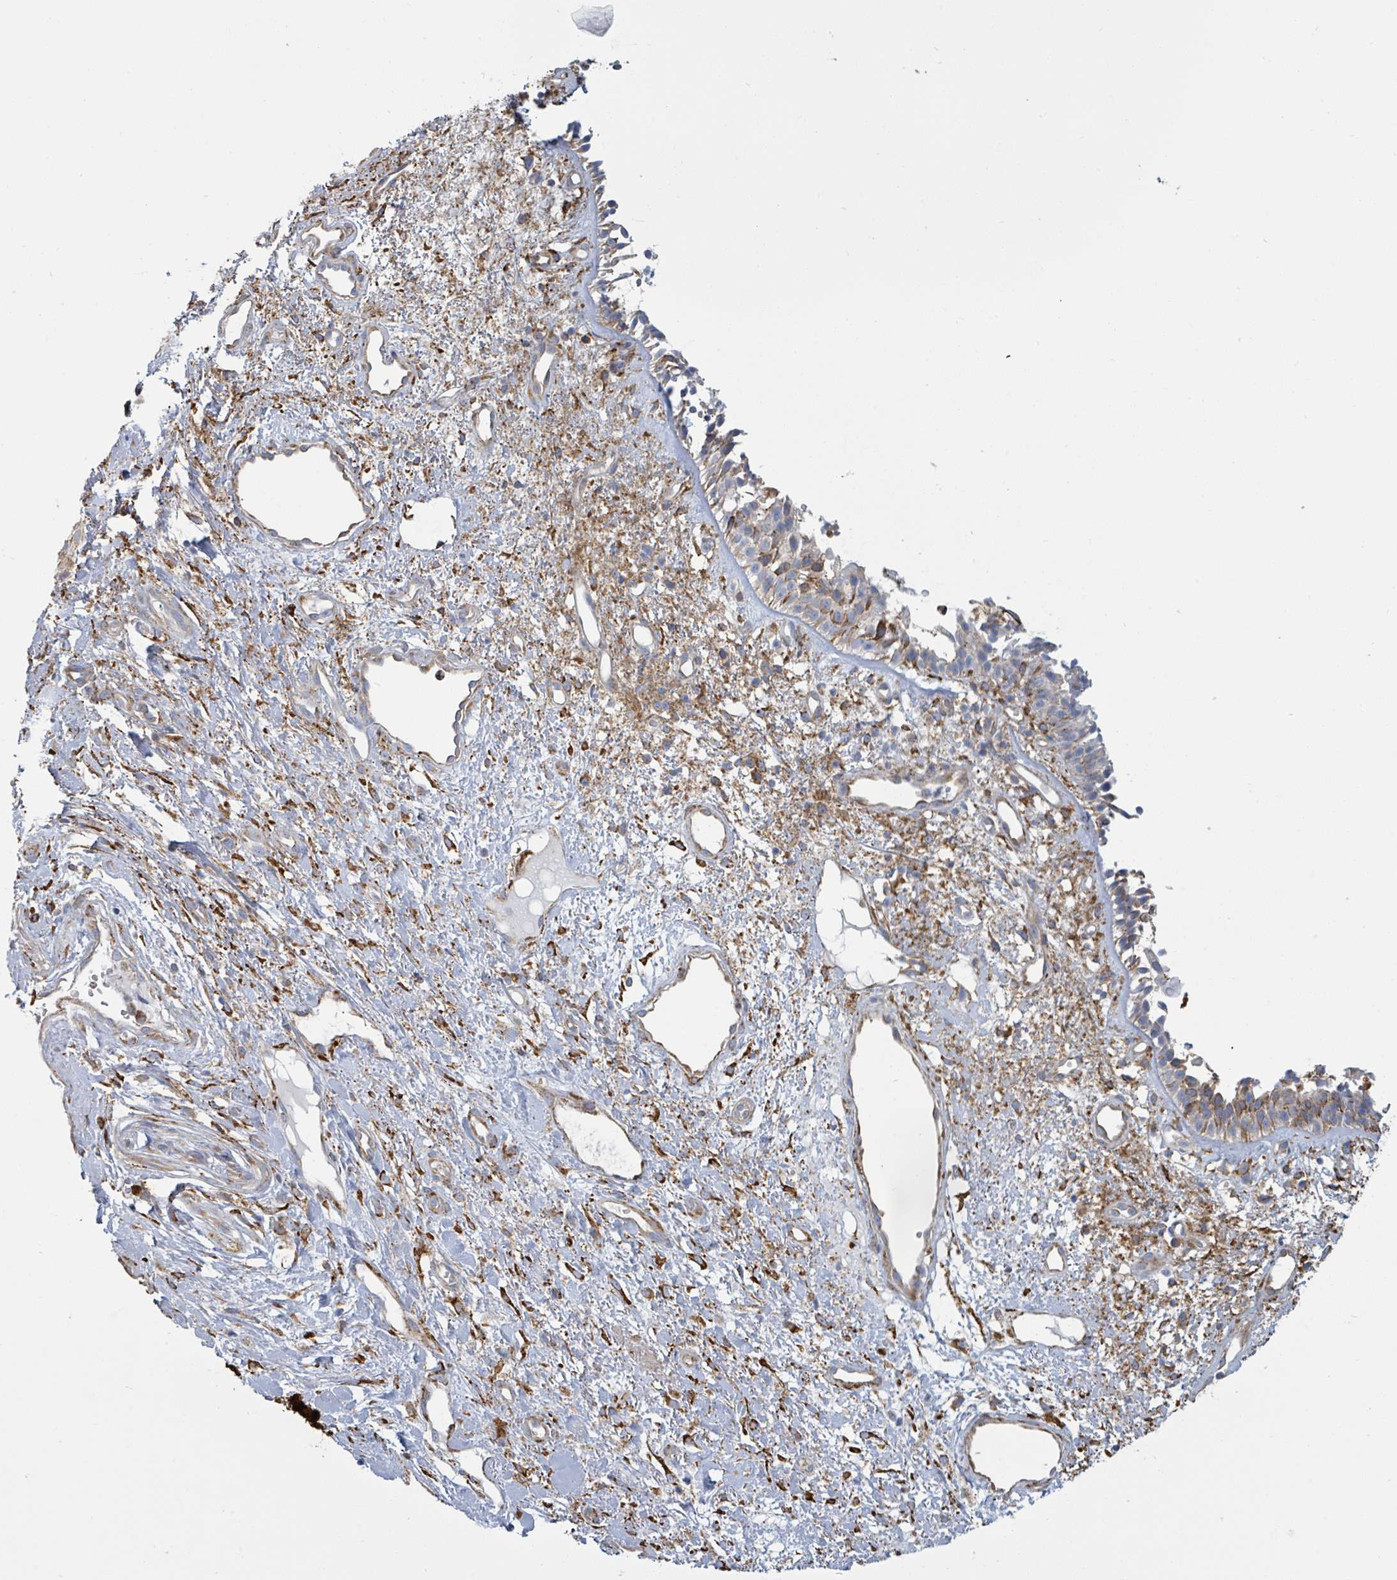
{"staining": {"intensity": "strong", "quantity": "<25%", "location": "cytoplasmic/membranous"}, "tissue": "nasopharynx", "cell_type": "Respiratory epithelial cells", "image_type": "normal", "snomed": [{"axis": "morphology", "description": "Normal tissue, NOS"}, {"axis": "topography", "description": "Cartilage tissue"}, {"axis": "topography", "description": "Nasopharynx"}, {"axis": "topography", "description": "Thyroid gland"}], "caption": "Protein staining displays strong cytoplasmic/membranous staining in approximately <25% of respiratory epithelial cells in normal nasopharynx.", "gene": "RFPL4AL1", "patient": {"sex": "male", "age": 63}}